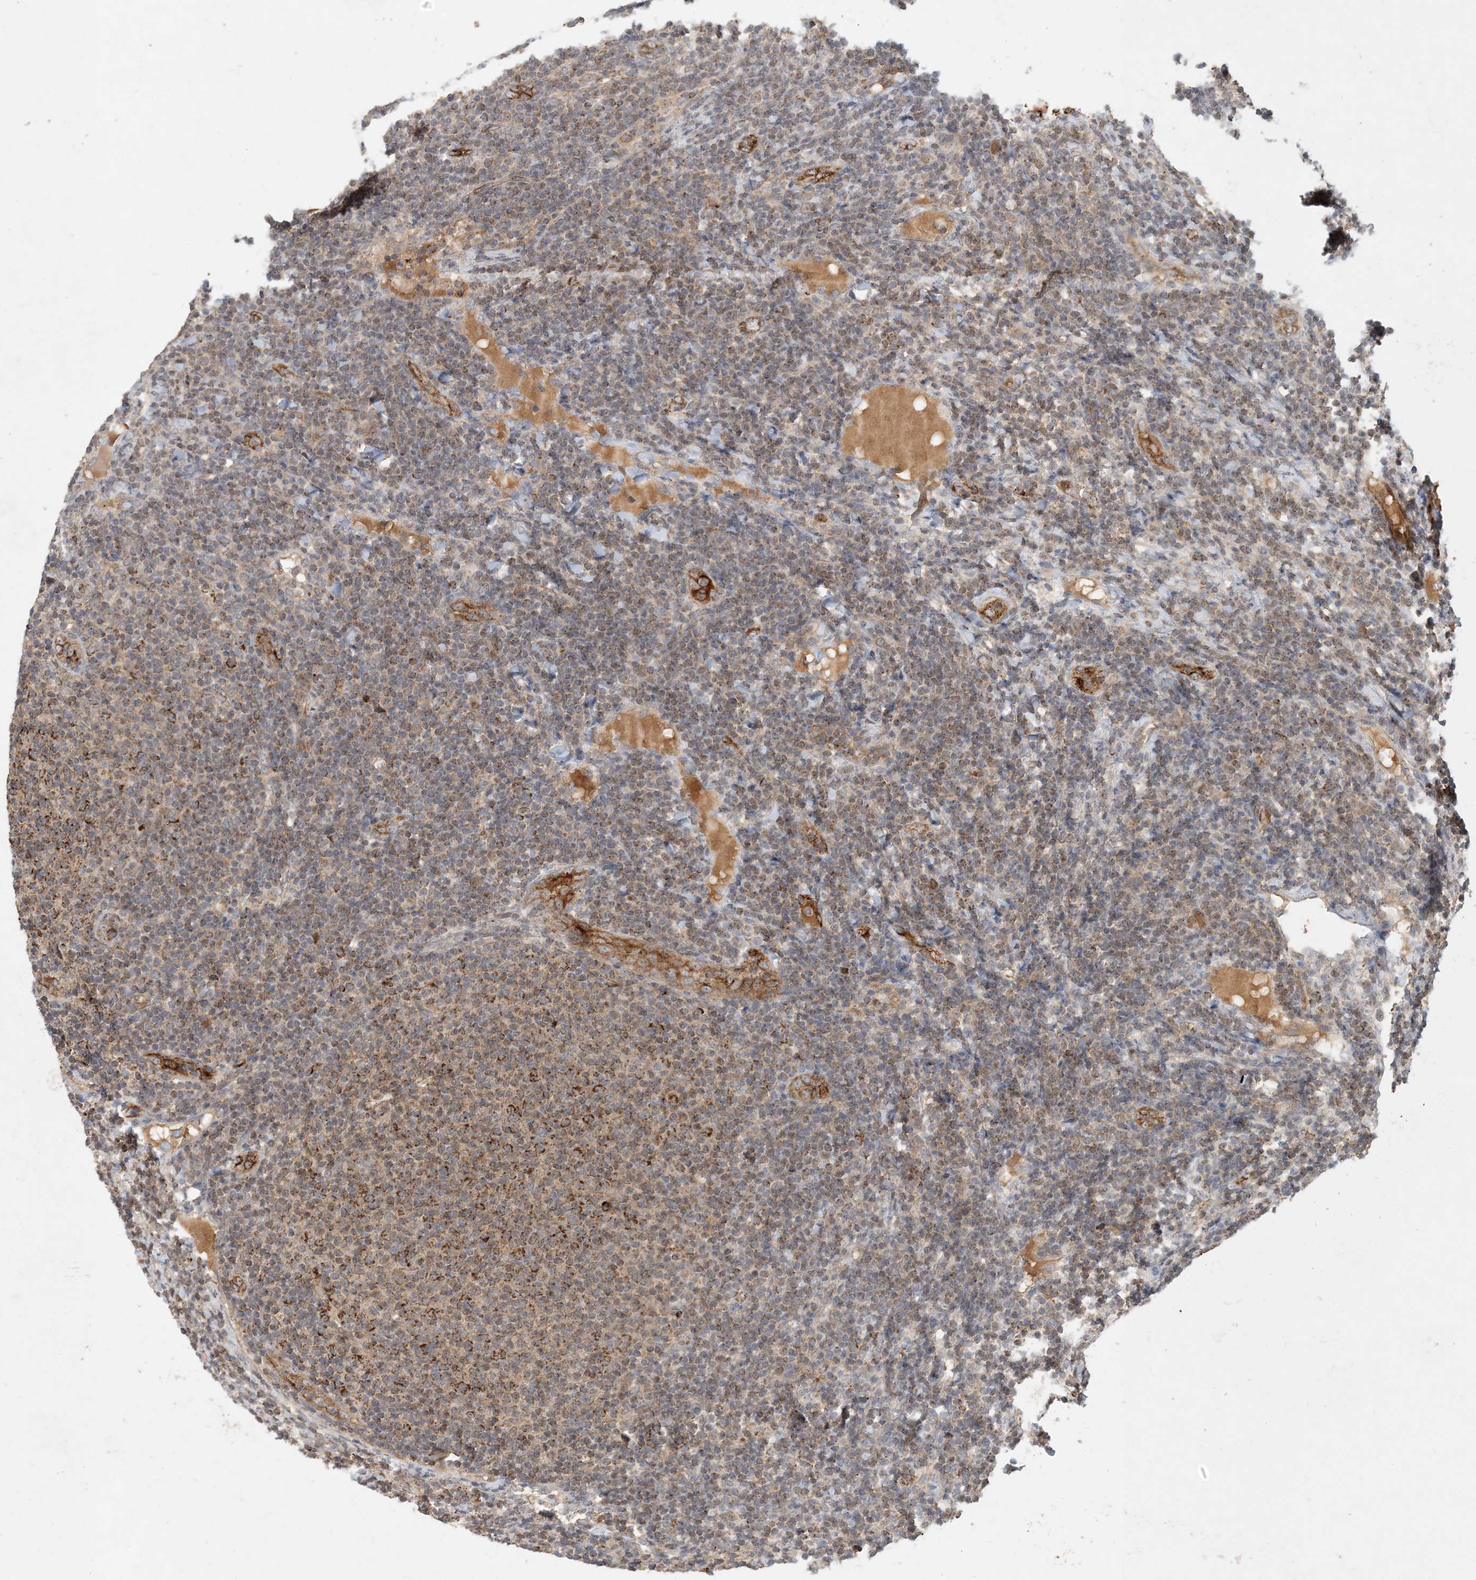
{"staining": {"intensity": "weak", "quantity": ">75%", "location": "cytoplasmic/membranous"}, "tissue": "lymphoma", "cell_type": "Tumor cells", "image_type": "cancer", "snomed": [{"axis": "morphology", "description": "Malignant lymphoma, non-Hodgkin's type, Low grade"}, {"axis": "topography", "description": "Lymph node"}], "caption": "Protein expression analysis of human malignant lymphoma, non-Hodgkin's type (low-grade) reveals weak cytoplasmic/membranous positivity in approximately >75% of tumor cells.", "gene": "ZBTB3", "patient": {"sex": "male", "age": 66}}